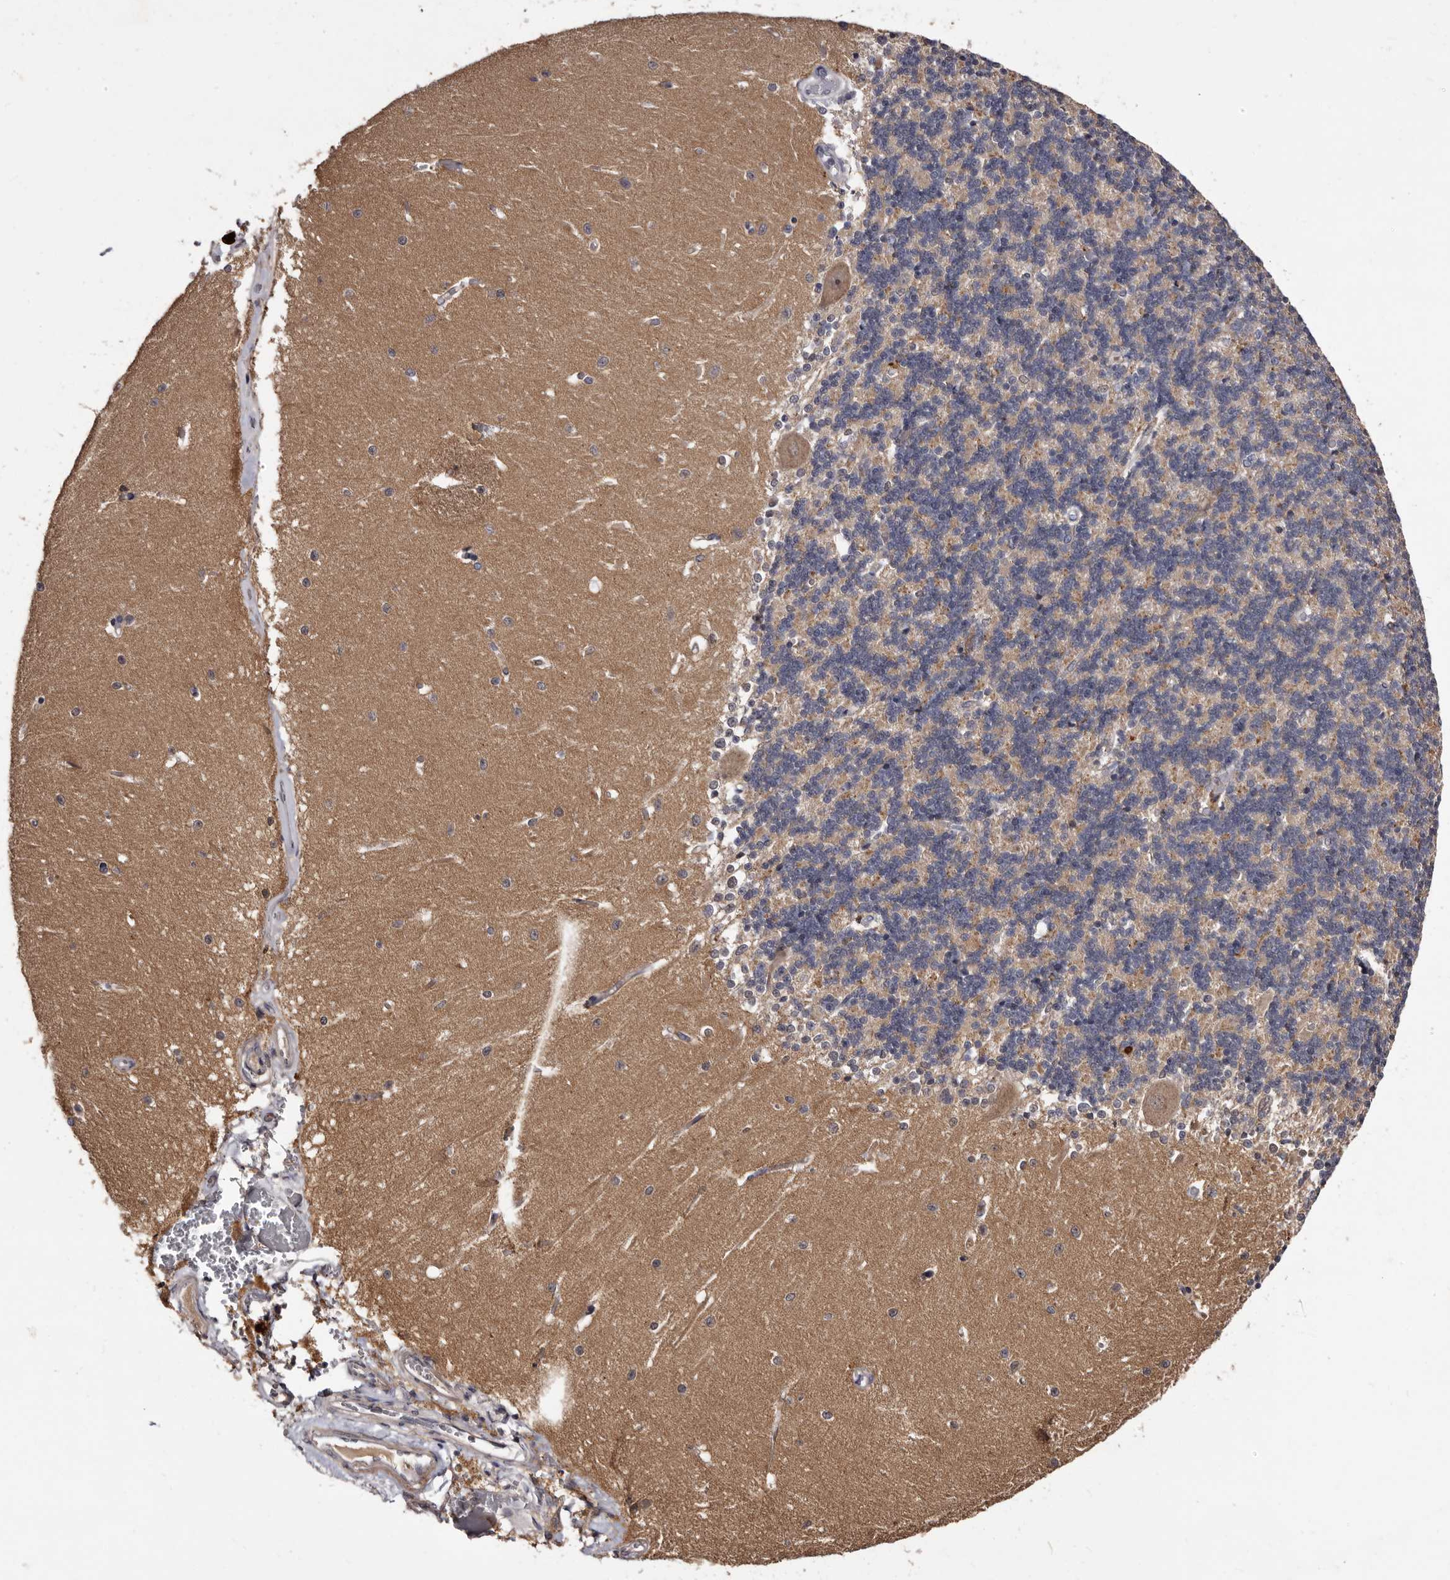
{"staining": {"intensity": "weak", "quantity": "<25%", "location": "cytoplasmic/membranous"}, "tissue": "cerebellum", "cell_type": "Cells in granular layer", "image_type": "normal", "snomed": [{"axis": "morphology", "description": "Normal tissue, NOS"}, {"axis": "topography", "description": "Cerebellum"}], "caption": "IHC histopathology image of benign human cerebellum stained for a protein (brown), which displays no positivity in cells in granular layer. (Stains: DAB (3,3'-diaminobenzidine) IHC with hematoxylin counter stain, Microscopy: brightfield microscopy at high magnification).", "gene": "LANCL2", "patient": {"sex": "male", "age": 37}}